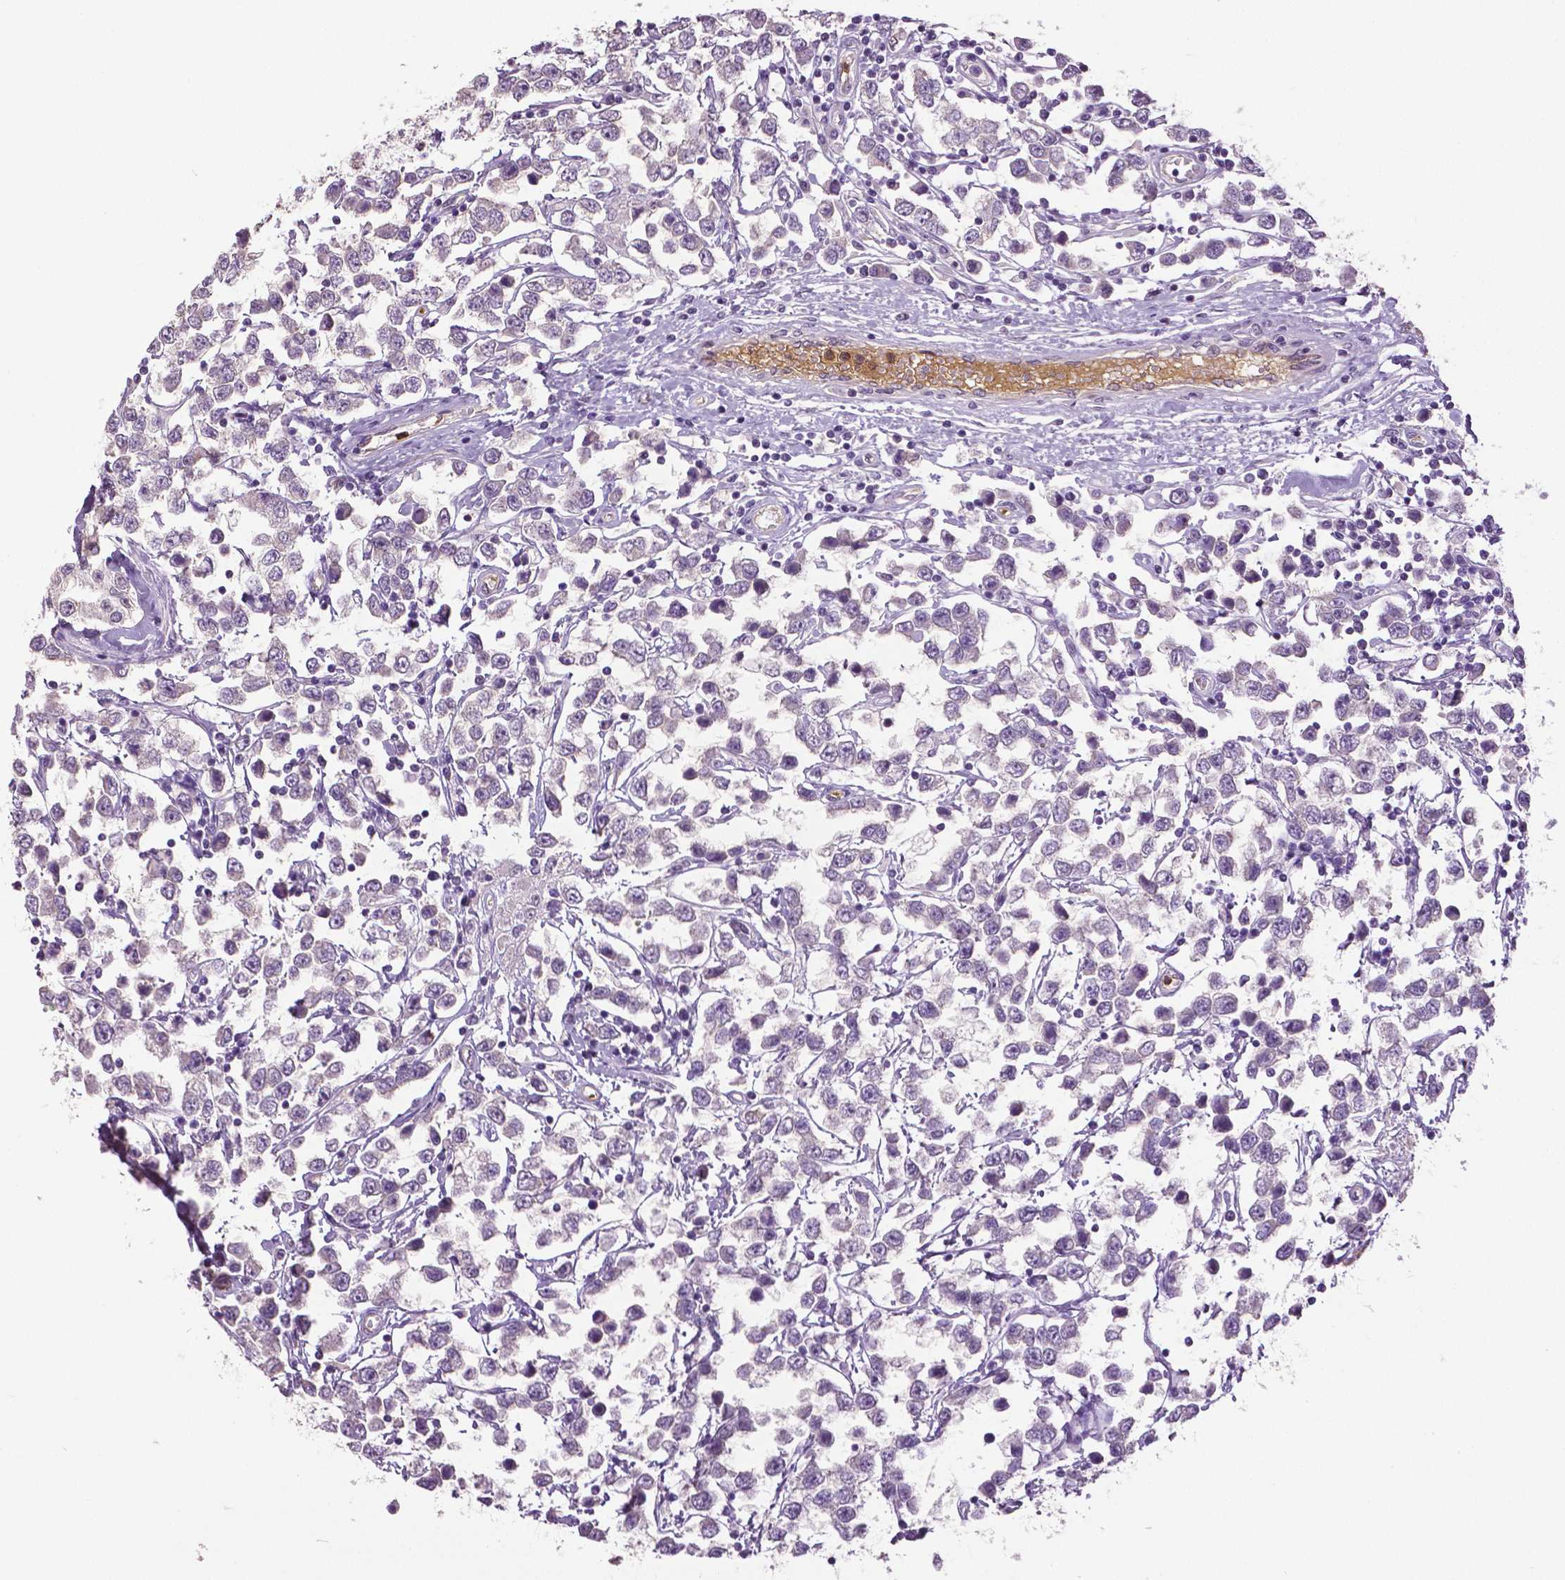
{"staining": {"intensity": "negative", "quantity": "none", "location": "none"}, "tissue": "testis cancer", "cell_type": "Tumor cells", "image_type": "cancer", "snomed": [{"axis": "morphology", "description": "Seminoma, NOS"}, {"axis": "topography", "description": "Testis"}], "caption": "Immunohistochemical staining of testis seminoma demonstrates no significant positivity in tumor cells.", "gene": "PTPN5", "patient": {"sex": "male", "age": 34}}